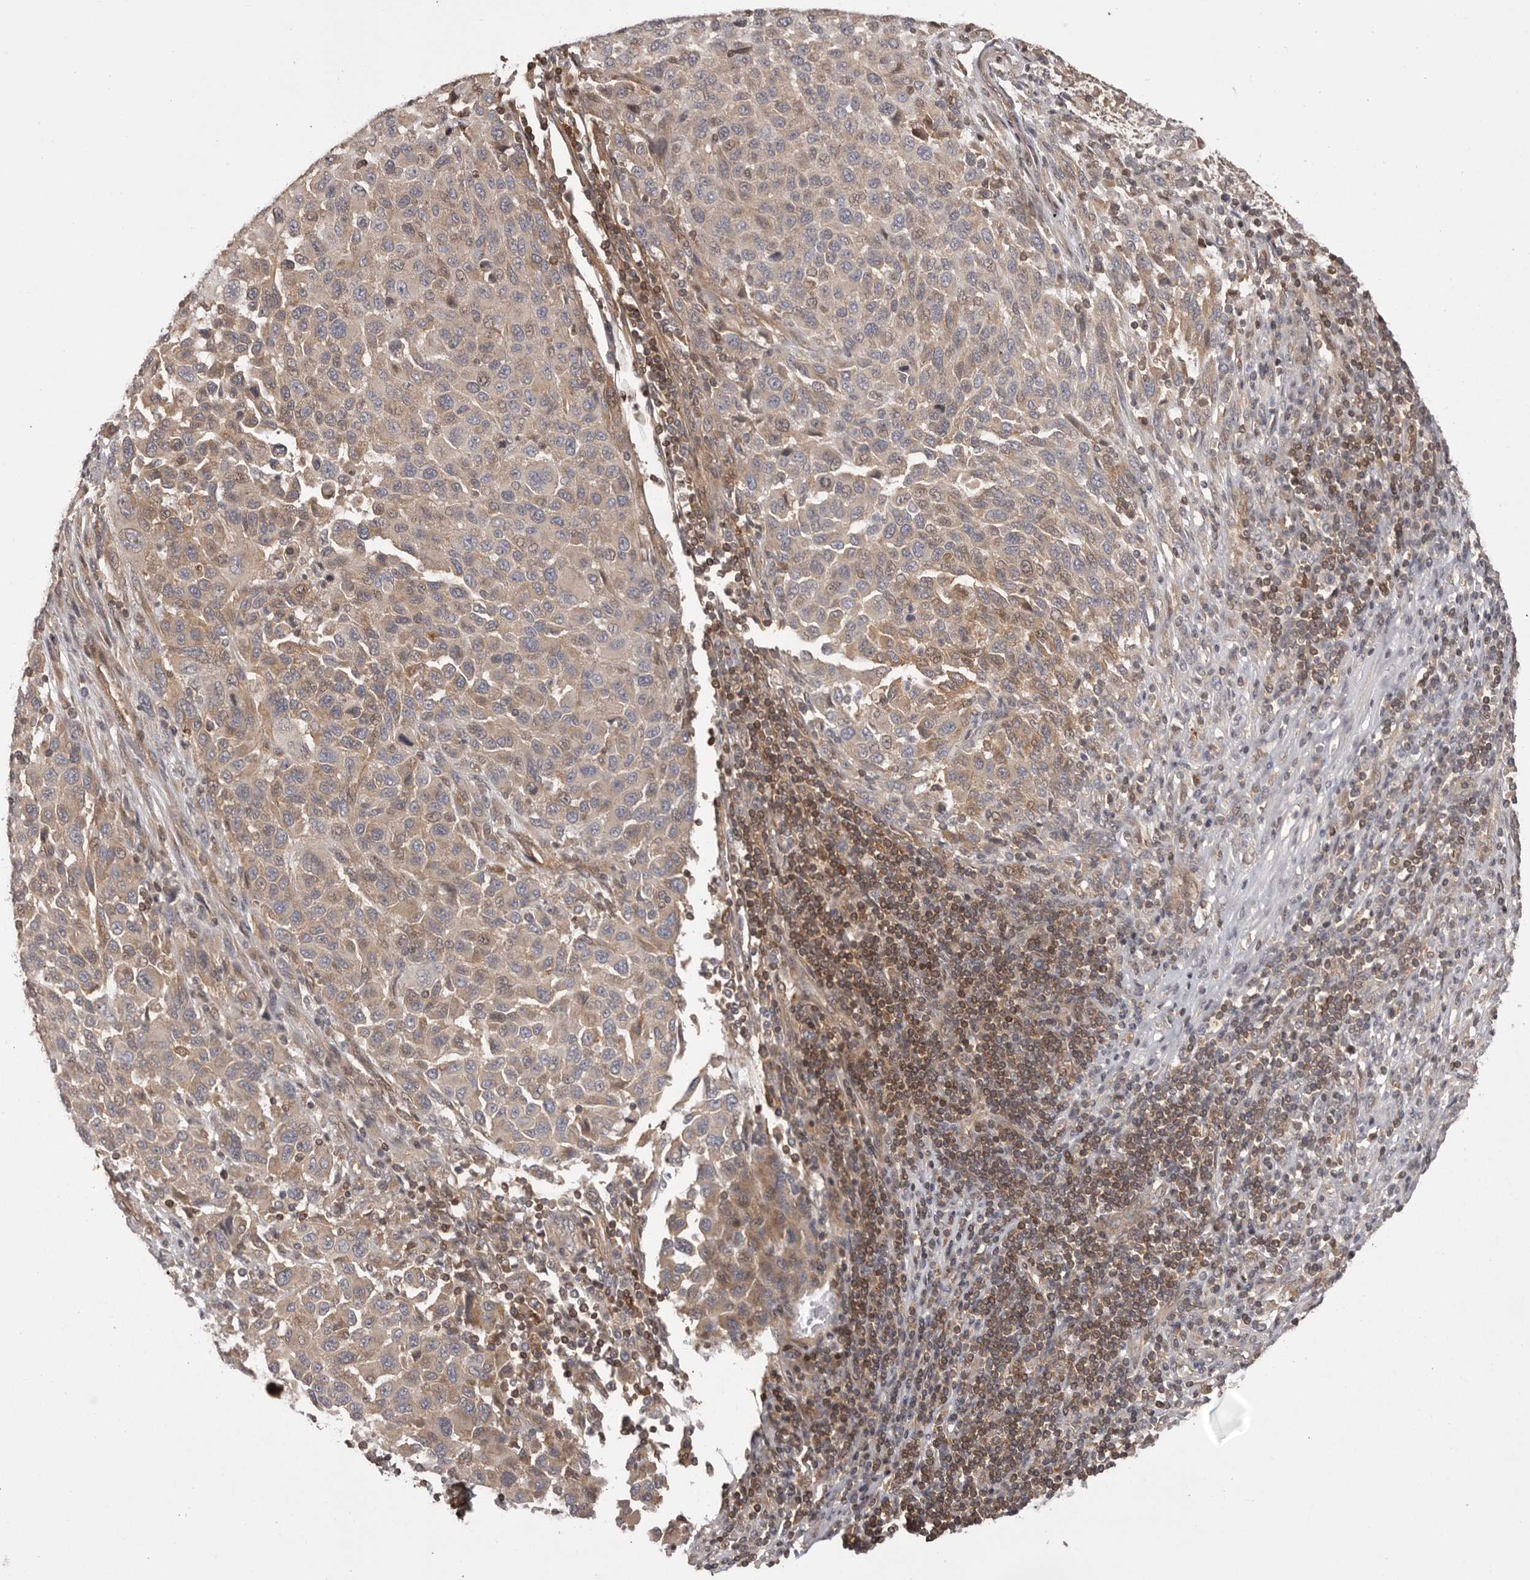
{"staining": {"intensity": "weak", "quantity": "25%-75%", "location": "cytoplasmic/membranous"}, "tissue": "melanoma", "cell_type": "Tumor cells", "image_type": "cancer", "snomed": [{"axis": "morphology", "description": "Malignant melanoma, Metastatic site"}, {"axis": "topography", "description": "Lymph node"}], "caption": "The micrograph exhibits a brown stain indicating the presence of a protein in the cytoplasmic/membranous of tumor cells in melanoma.", "gene": "NFKBIA", "patient": {"sex": "male", "age": 61}}